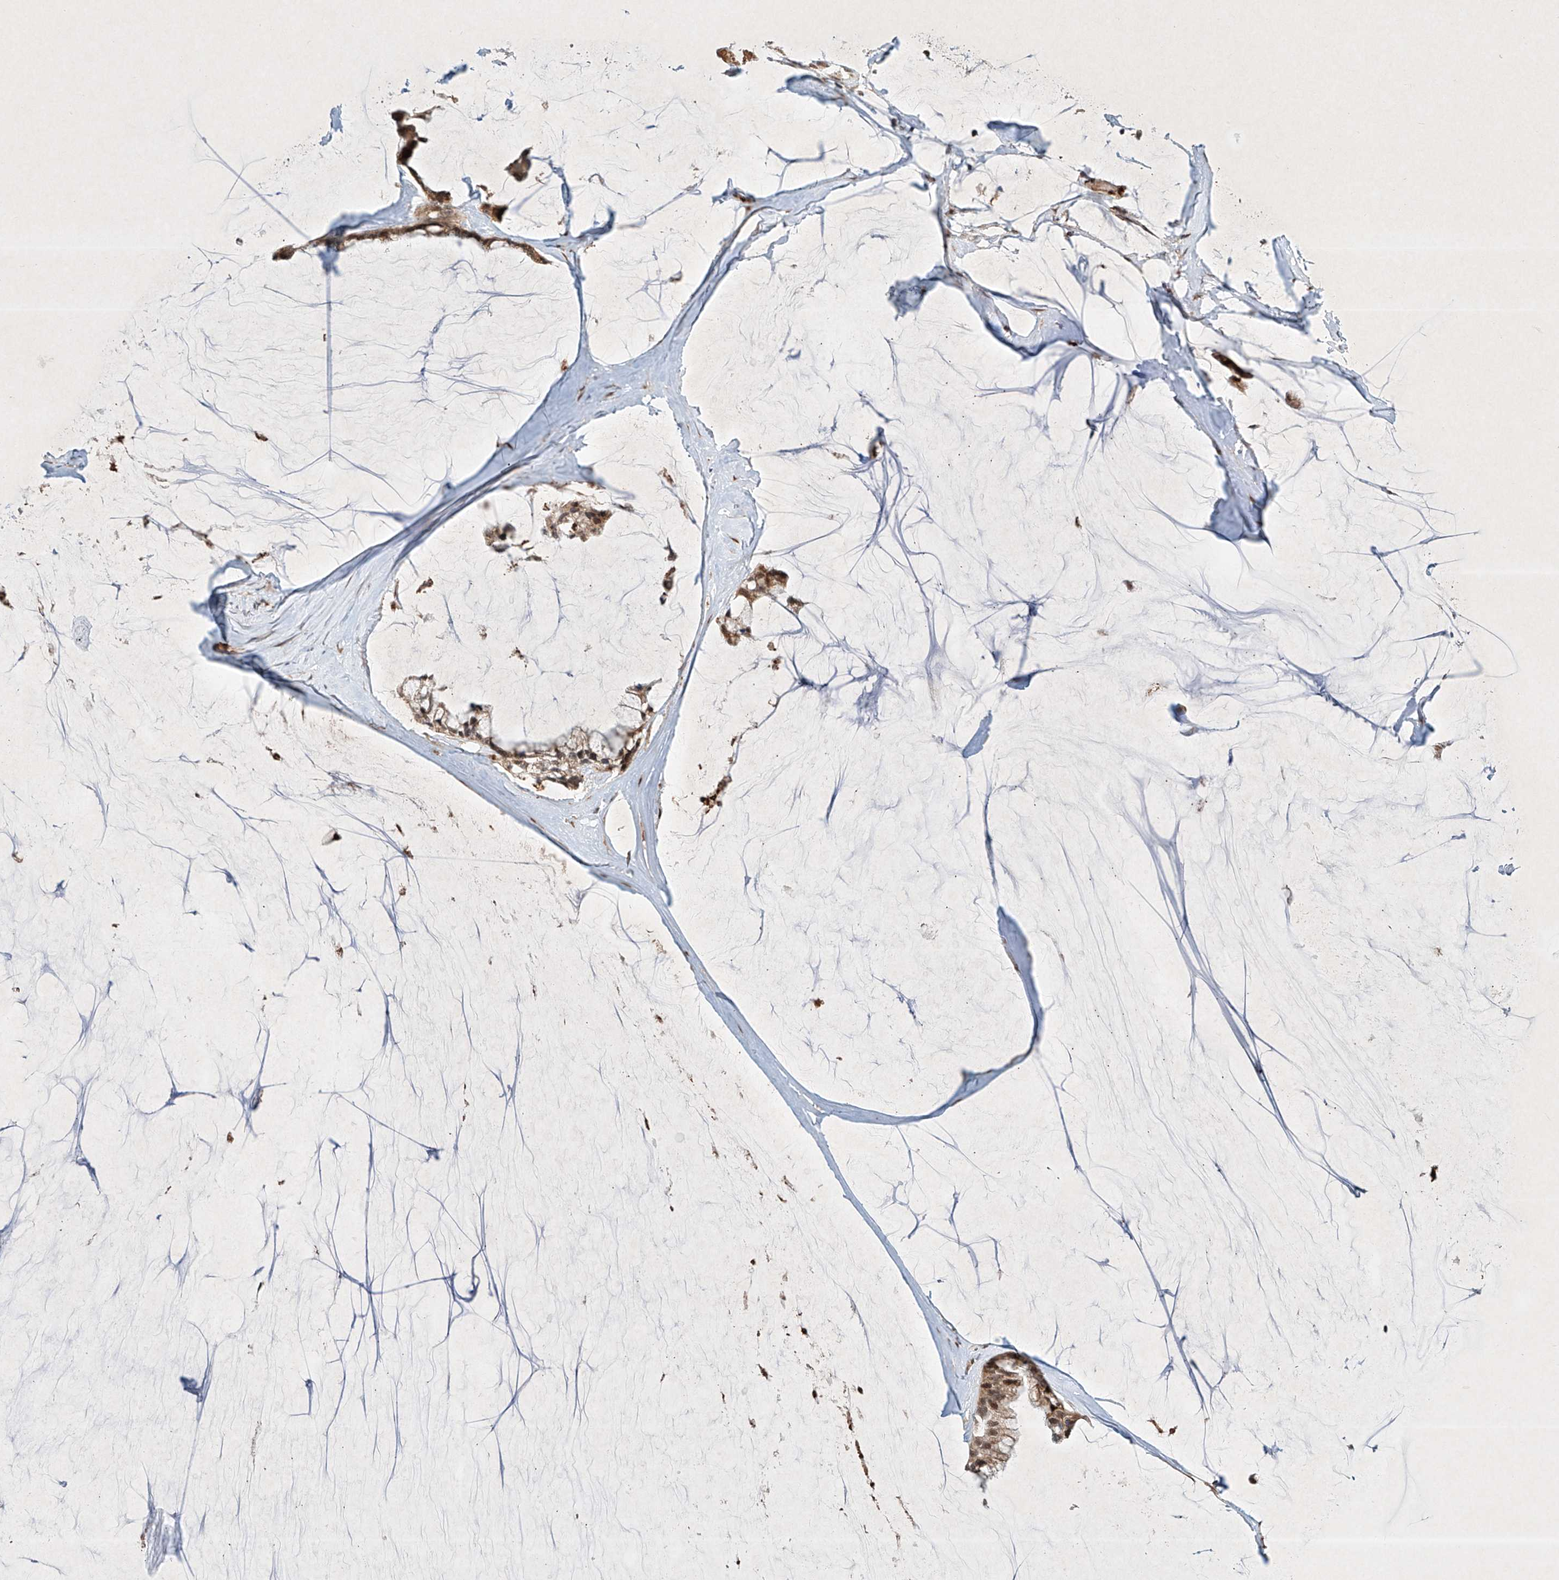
{"staining": {"intensity": "moderate", "quantity": ">75%", "location": "cytoplasmic/membranous,nuclear"}, "tissue": "ovarian cancer", "cell_type": "Tumor cells", "image_type": "cancer", "snomed": [{"axis": "morphology", "description": "Cystadenocarcinoma, mucinous, NOS"}, {"axis": "topography", "description": "Ovary"}], "caption": "About >75% of tumor cells in ovarian mucinous cystadenocarcinoma reveal moderate cytoplasmic/membranous and nuclear protein expression as visualized by brown immunohistochemical staining.", "gene": "EPG5", "patient": {"sex": "female", "age": 39}}